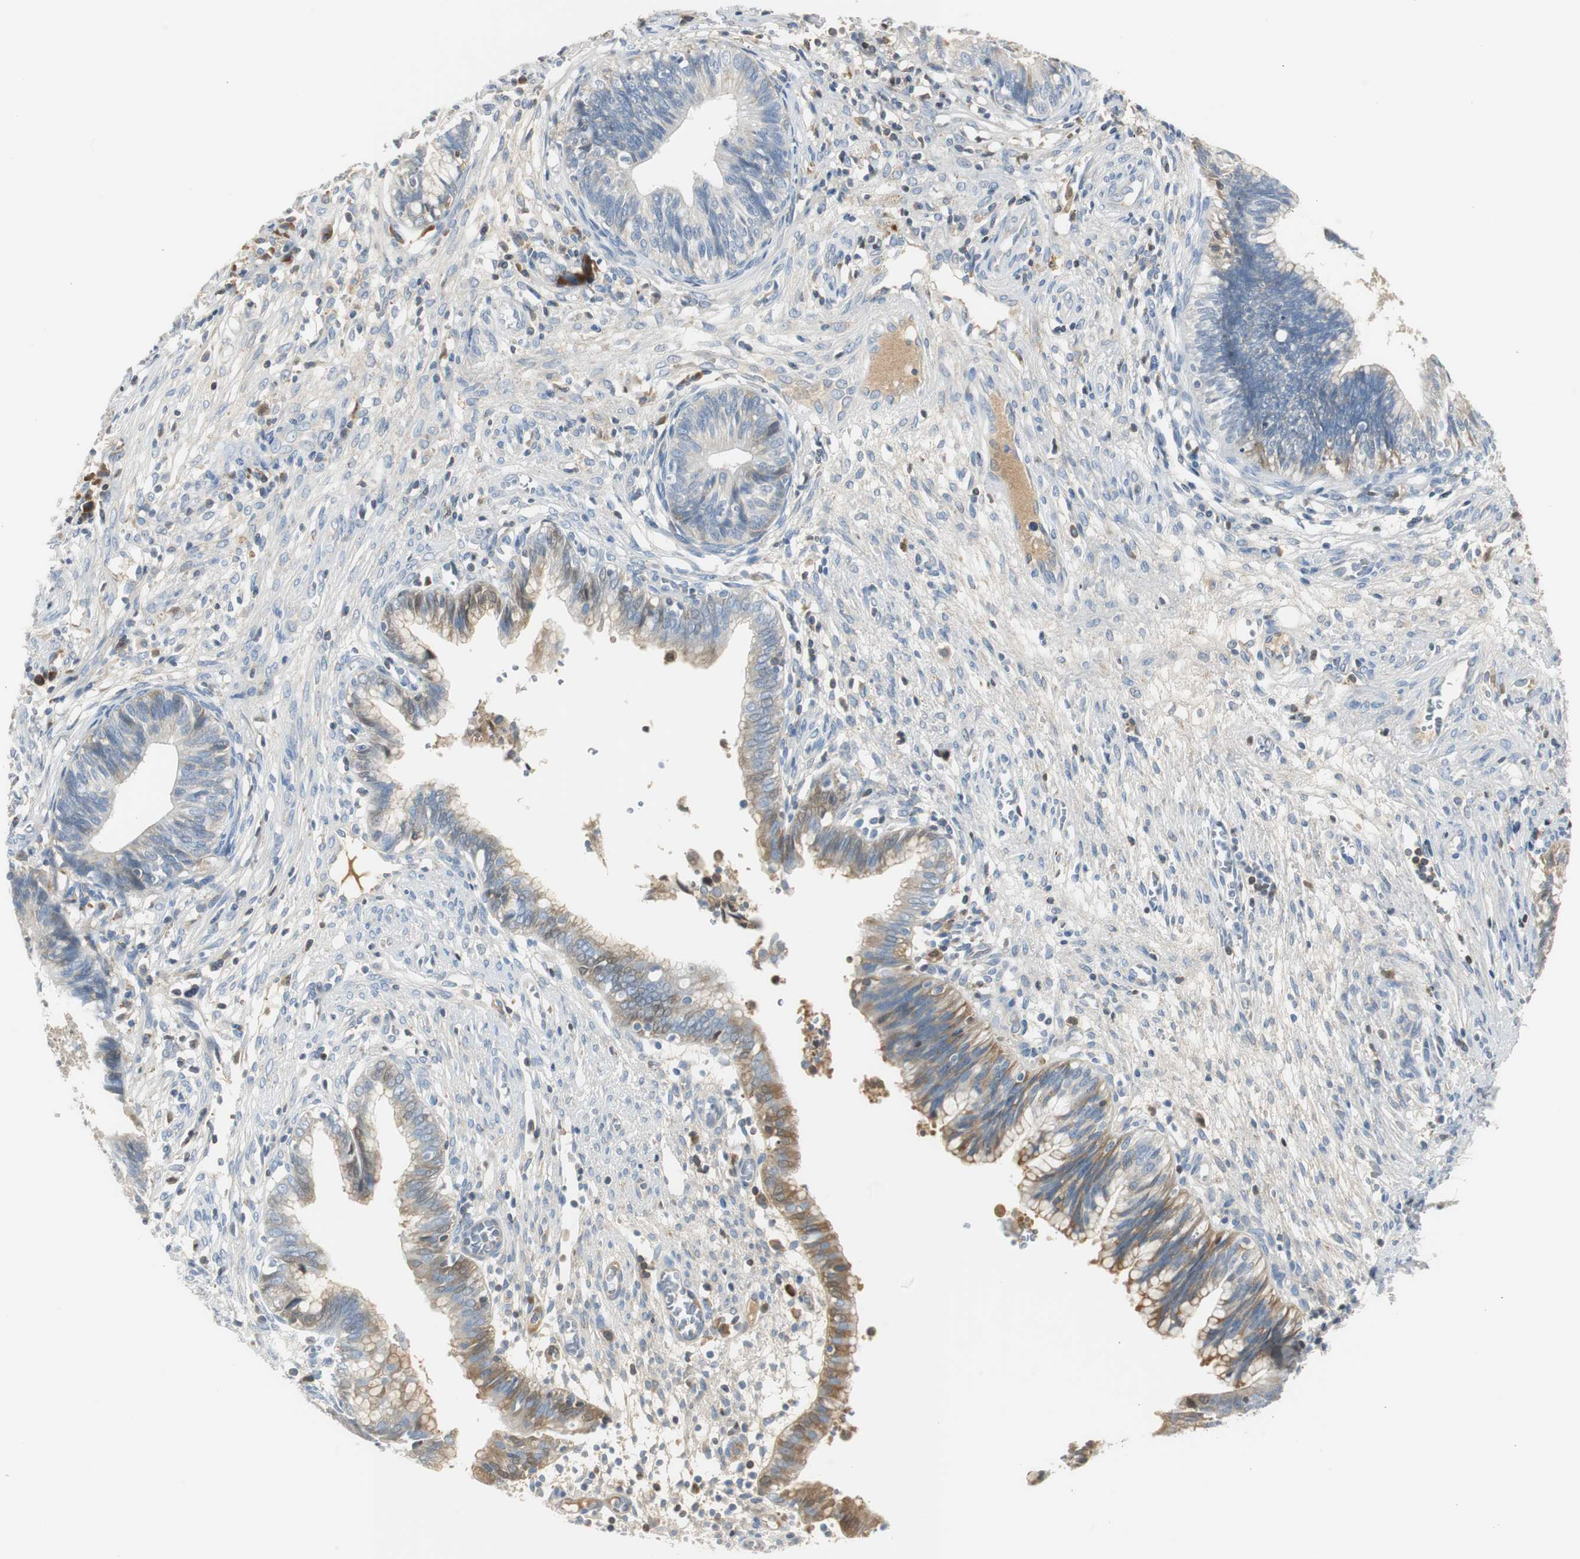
{"staining": {"intensity": "moderate", "quantity": "25%-75%", "location": "cytoplasmic/membranous"}, "tissue": "cervical cancer", "cell_type": "Tumor cells", "image_type": "cancer", "snomed": [{"axis": "morphology", "description": "Adenocarcinoma, NOS"}, {"axis": "topography", "description": "Cervix"}], "caption": "Immunohistochemistry histopathology image of neoplastic tissue: cervical cancer stained using immunohistochemistry reveals medium levels of moderate protein expression localized specifically in the cytoplasmic/membranous of tumor cells, appearing as a cytoplasmic/membranous brown color.", "gene": "SERPINF1", "patient": {"sex": "female", "age": 44}}